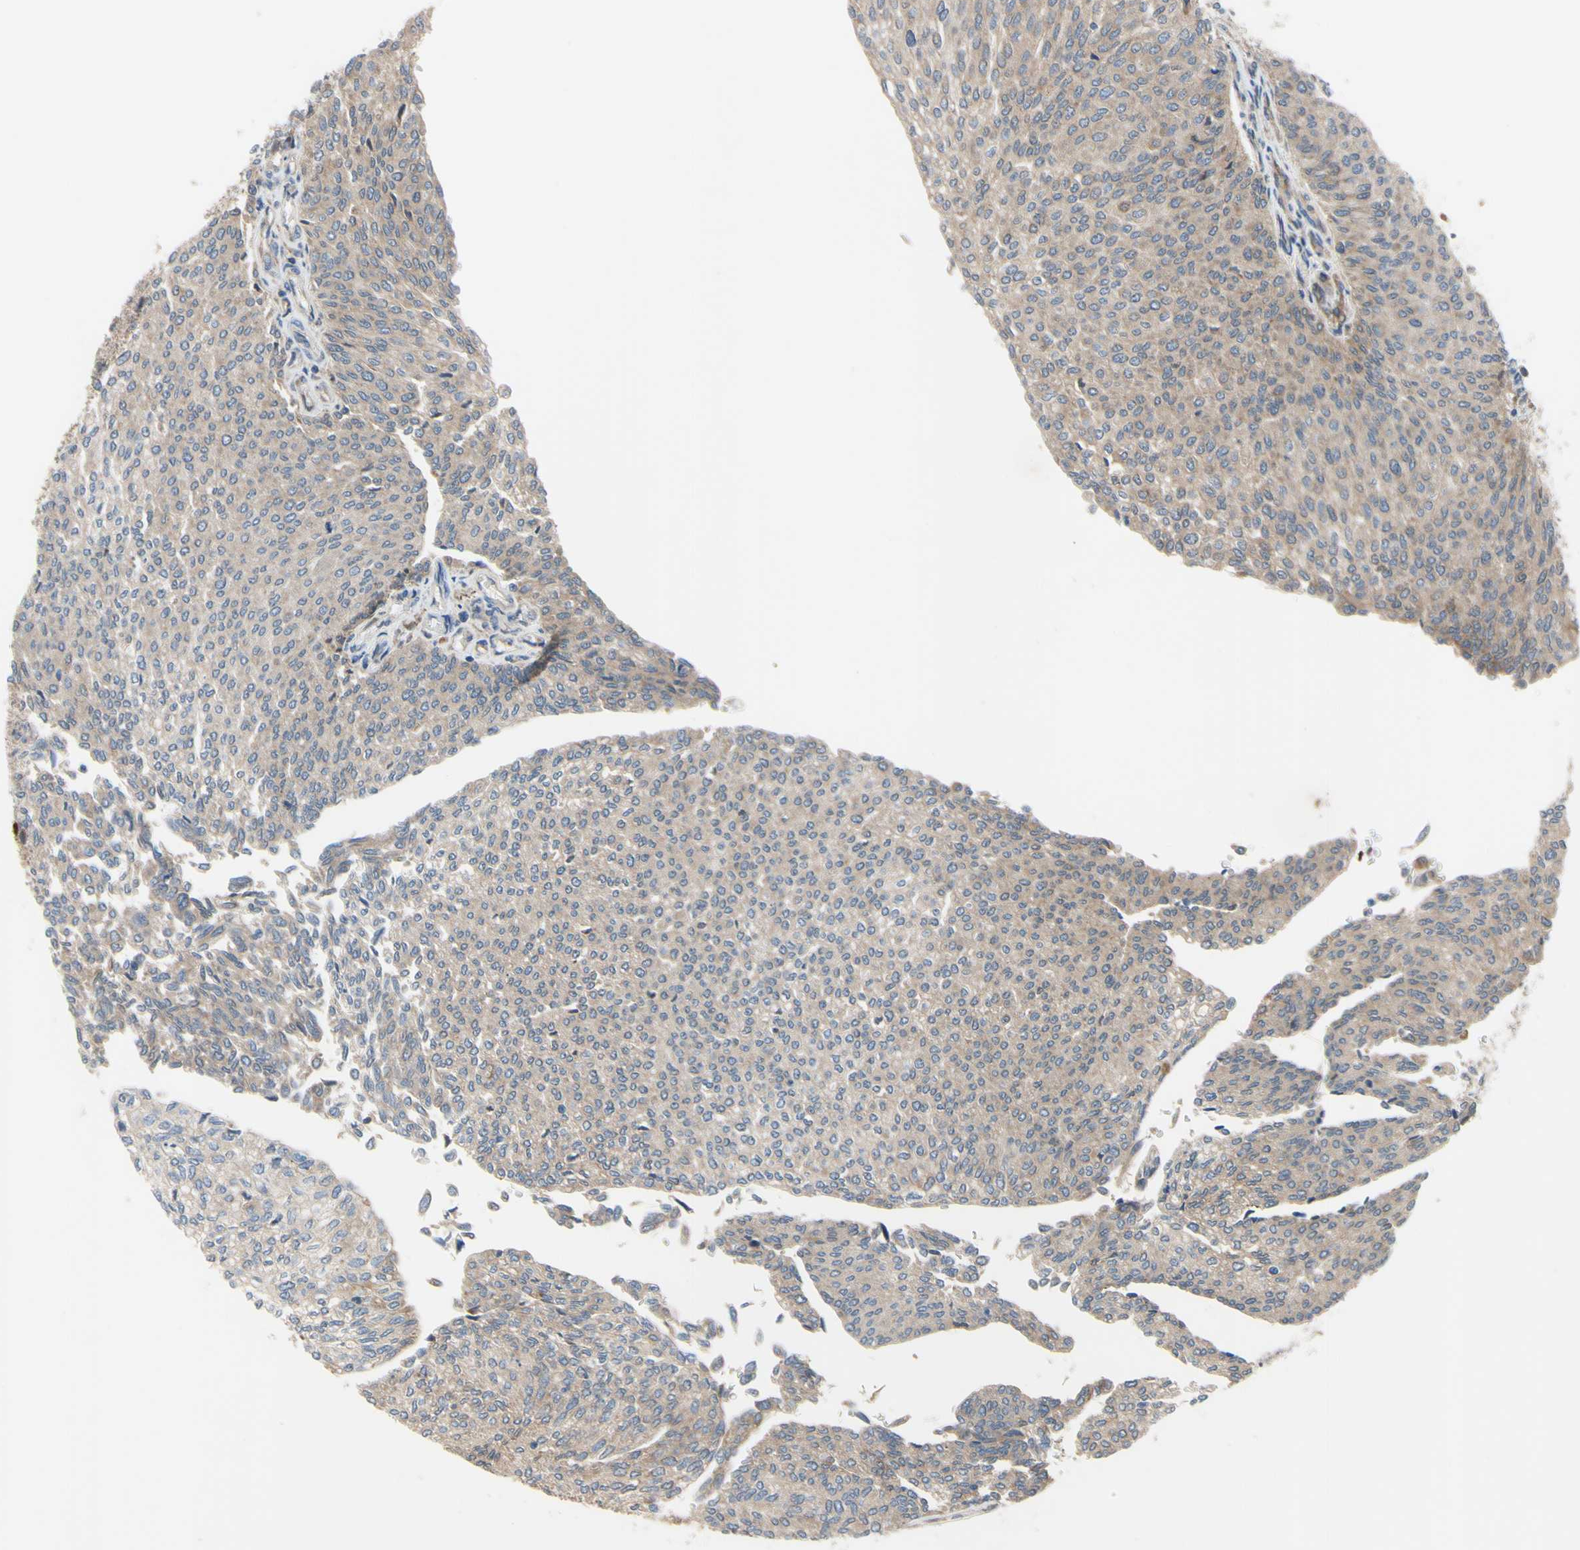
{"staining": {"intensity": "moderate", "quantity": ">75%", "location": "cytoplasmic/membranous"}, "tissue": "urothelial cancer", "cell_type": "Tumor cells", "image_type": "cancer", "snomed": [{"axis": "morphology", "description": "Urothelial carcinoma, Low grade"}, {"axis": "topography", "description": "Urinary bladder"}], "caption": "Urothelial cancer tissue reveals moderate cytoplasmic/membranous expression in about >75% of tumor cells, visualized by immunohistochemistry.", "gene": "XIAP", "patient": {"sex": "female", "age": 79}}